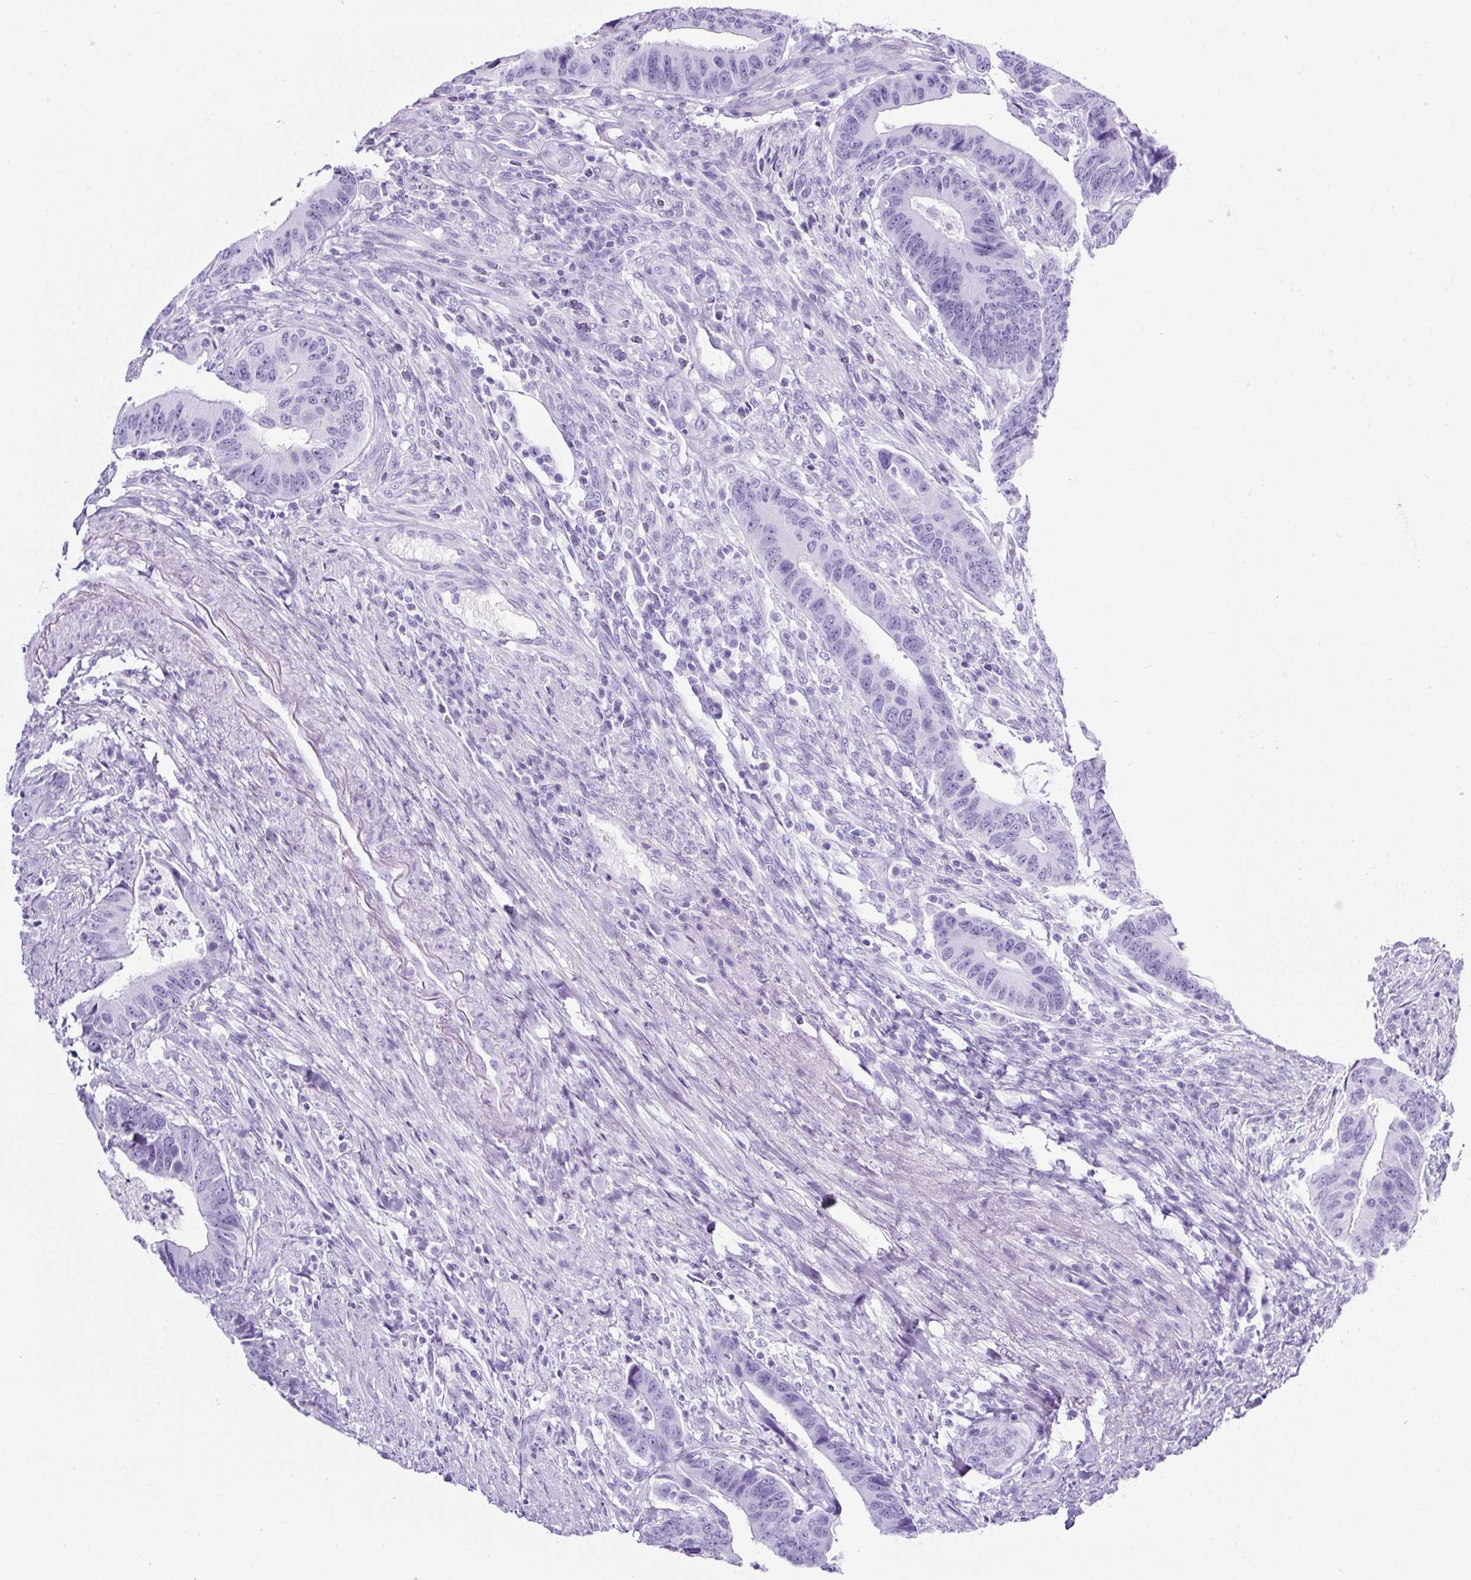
{"staining": {"intensity": "negative", "quantity": "none", "location": "none"}, "tissue": "colorectal cancer", "cell_type": "Tumor cells", "image_type": "cancer", "snomed": [{"axis": "morphology", "description": "Adenocarcinoma, NOS"}, {"axis": "topography", "description": "Colon"}], "caption": "Immunohistochemical staining of colorectal adenocarcinoma exhibits no significant positivity in tumor cells. (Brightfield microscopy of DAB immunohistochemistry (IHC) at high magnification).", "gene": "TMEM200B", "patient": {"sex": "male", "age": 87}}